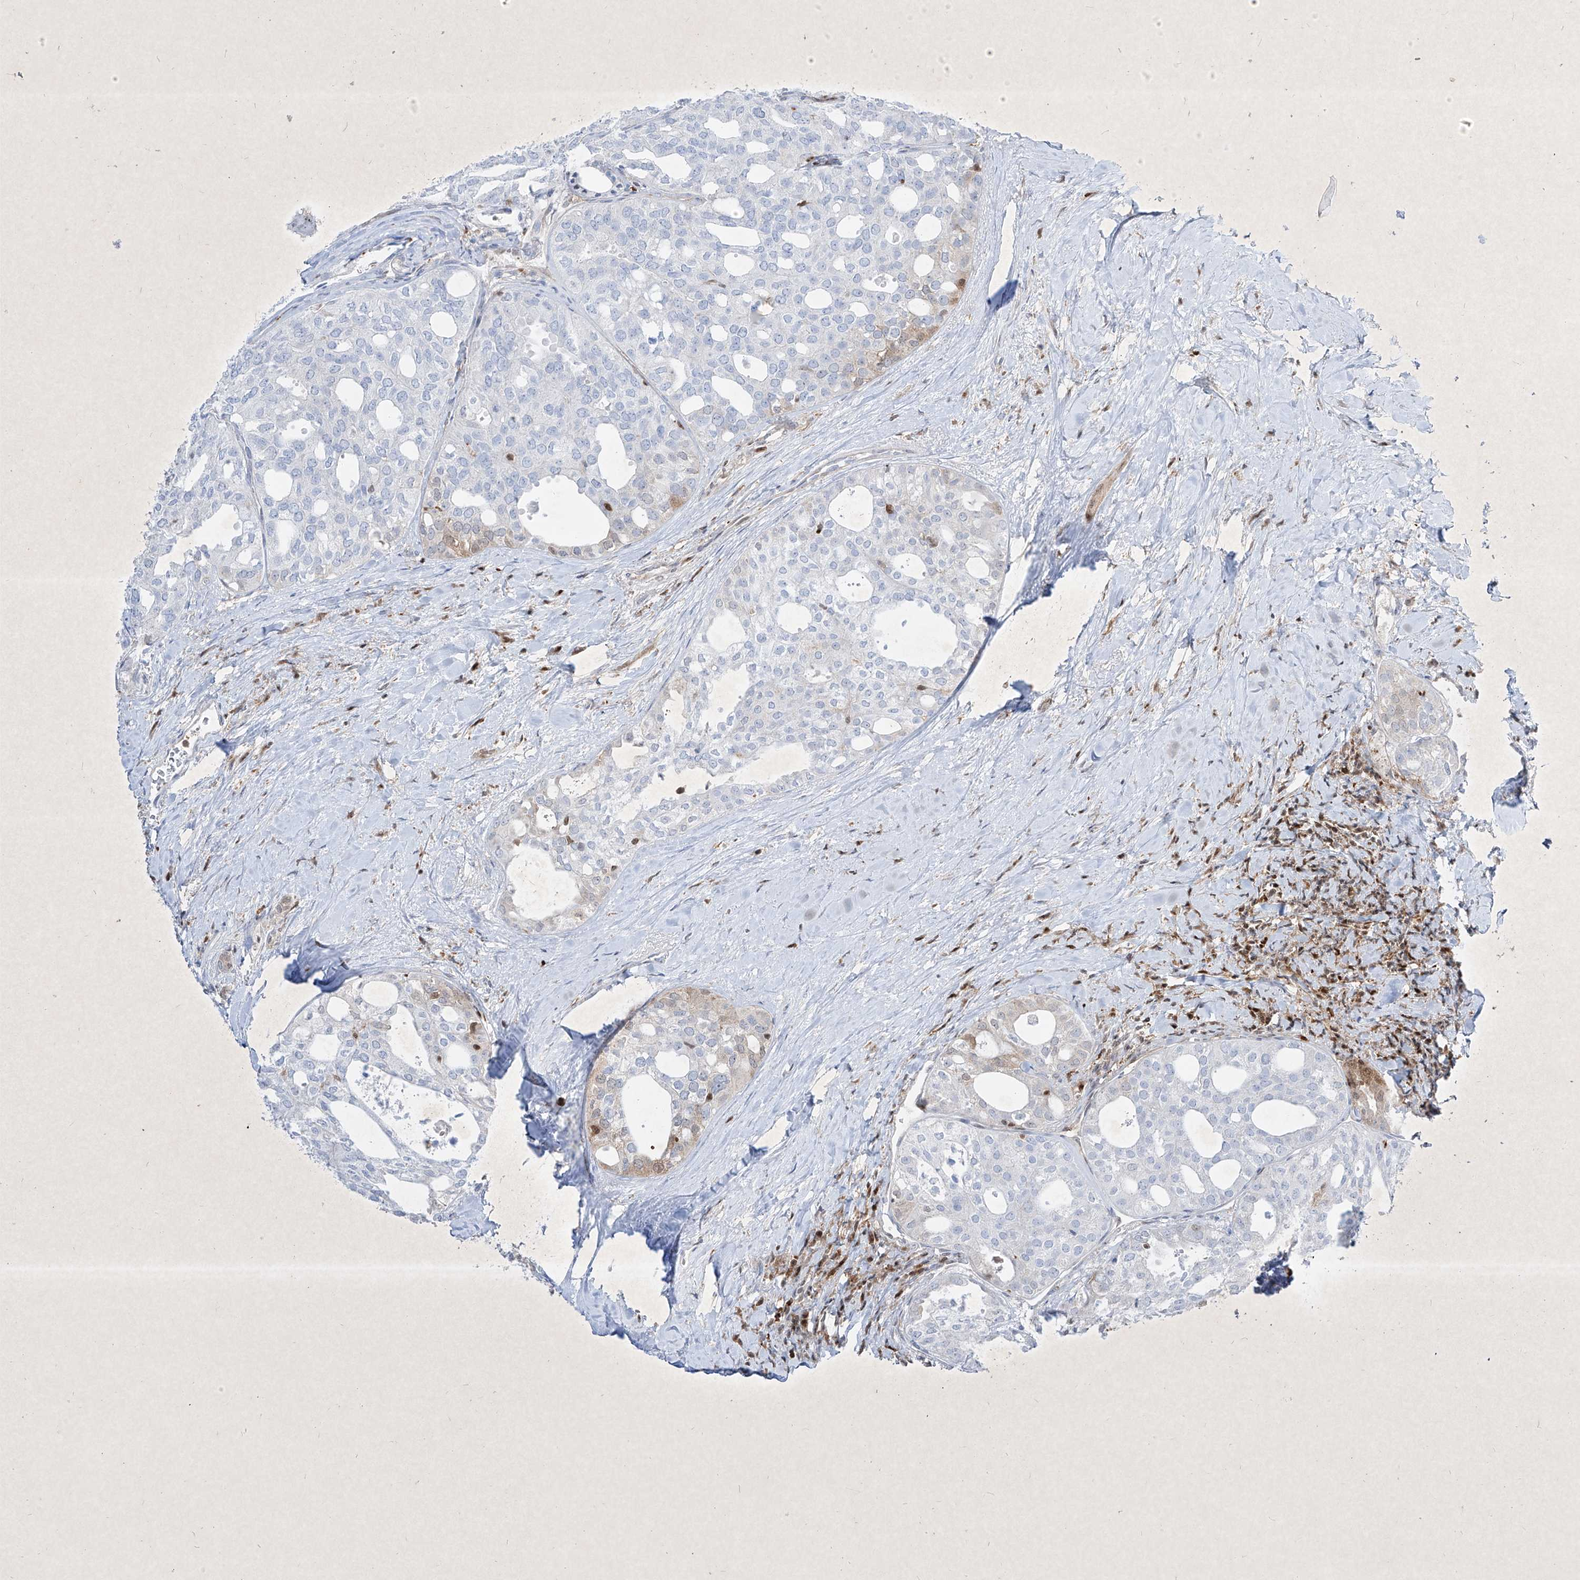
{"staining": {"intensity": "weak", "quantity": "<25%", "location": "cytoplasmic/membranous"}, "tissue": "thyroid cancer", "cell_type": "Tumor cells", "image_type": "cancer", "snomed": [{"axis": "morphology", "description": "Follicular adenoma carcinoma, NOS"}, {"axis": "topography", "description": "Thyroid gland"}], "caption": "This image is of thyroid follicular adenoma carcinoma stained with IHC to label a protein in brown with the nuclei are counter-stained blue. There is no staining in tumor cells.", "gene": "PSMB10", "patient": {"sex": "male", "age": 75}}